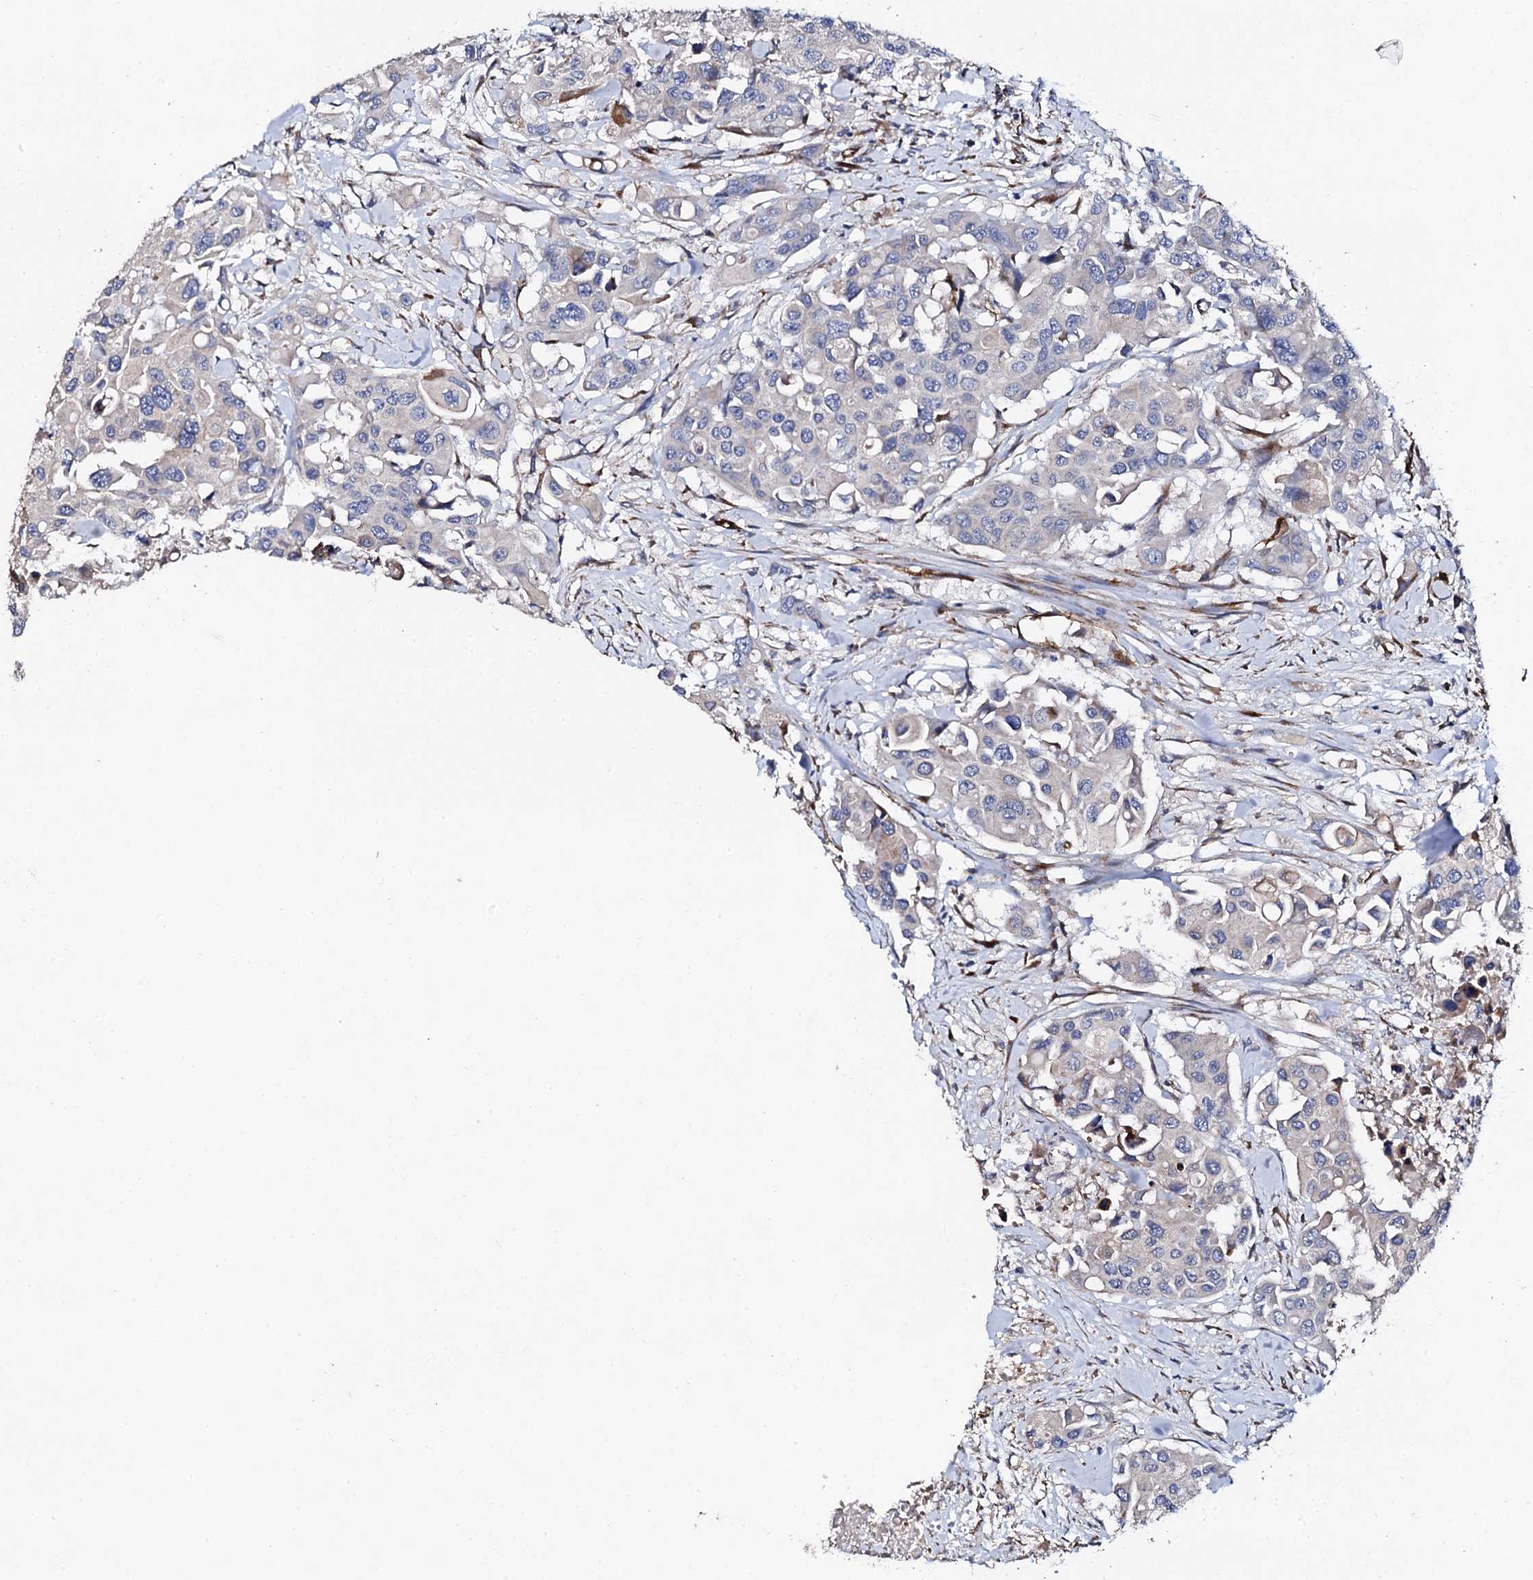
{"staining": {"intensity": "negative", "quantity": "none", "location": "none"}, "tissue": "colorectal cancer", "cell_type": "Tumor cells", "image_type": "cancer", "snomed": [{"axis": "morphology", "description": "Adenocarcinoma, NOS"}, {"axis": "topography", "description": "Colon"}], "caption": "Tumor cells show no significant protein staining in colorectal cancer.", "gene": "DBX1", "patient": {"sex": "male", "age": 77}}